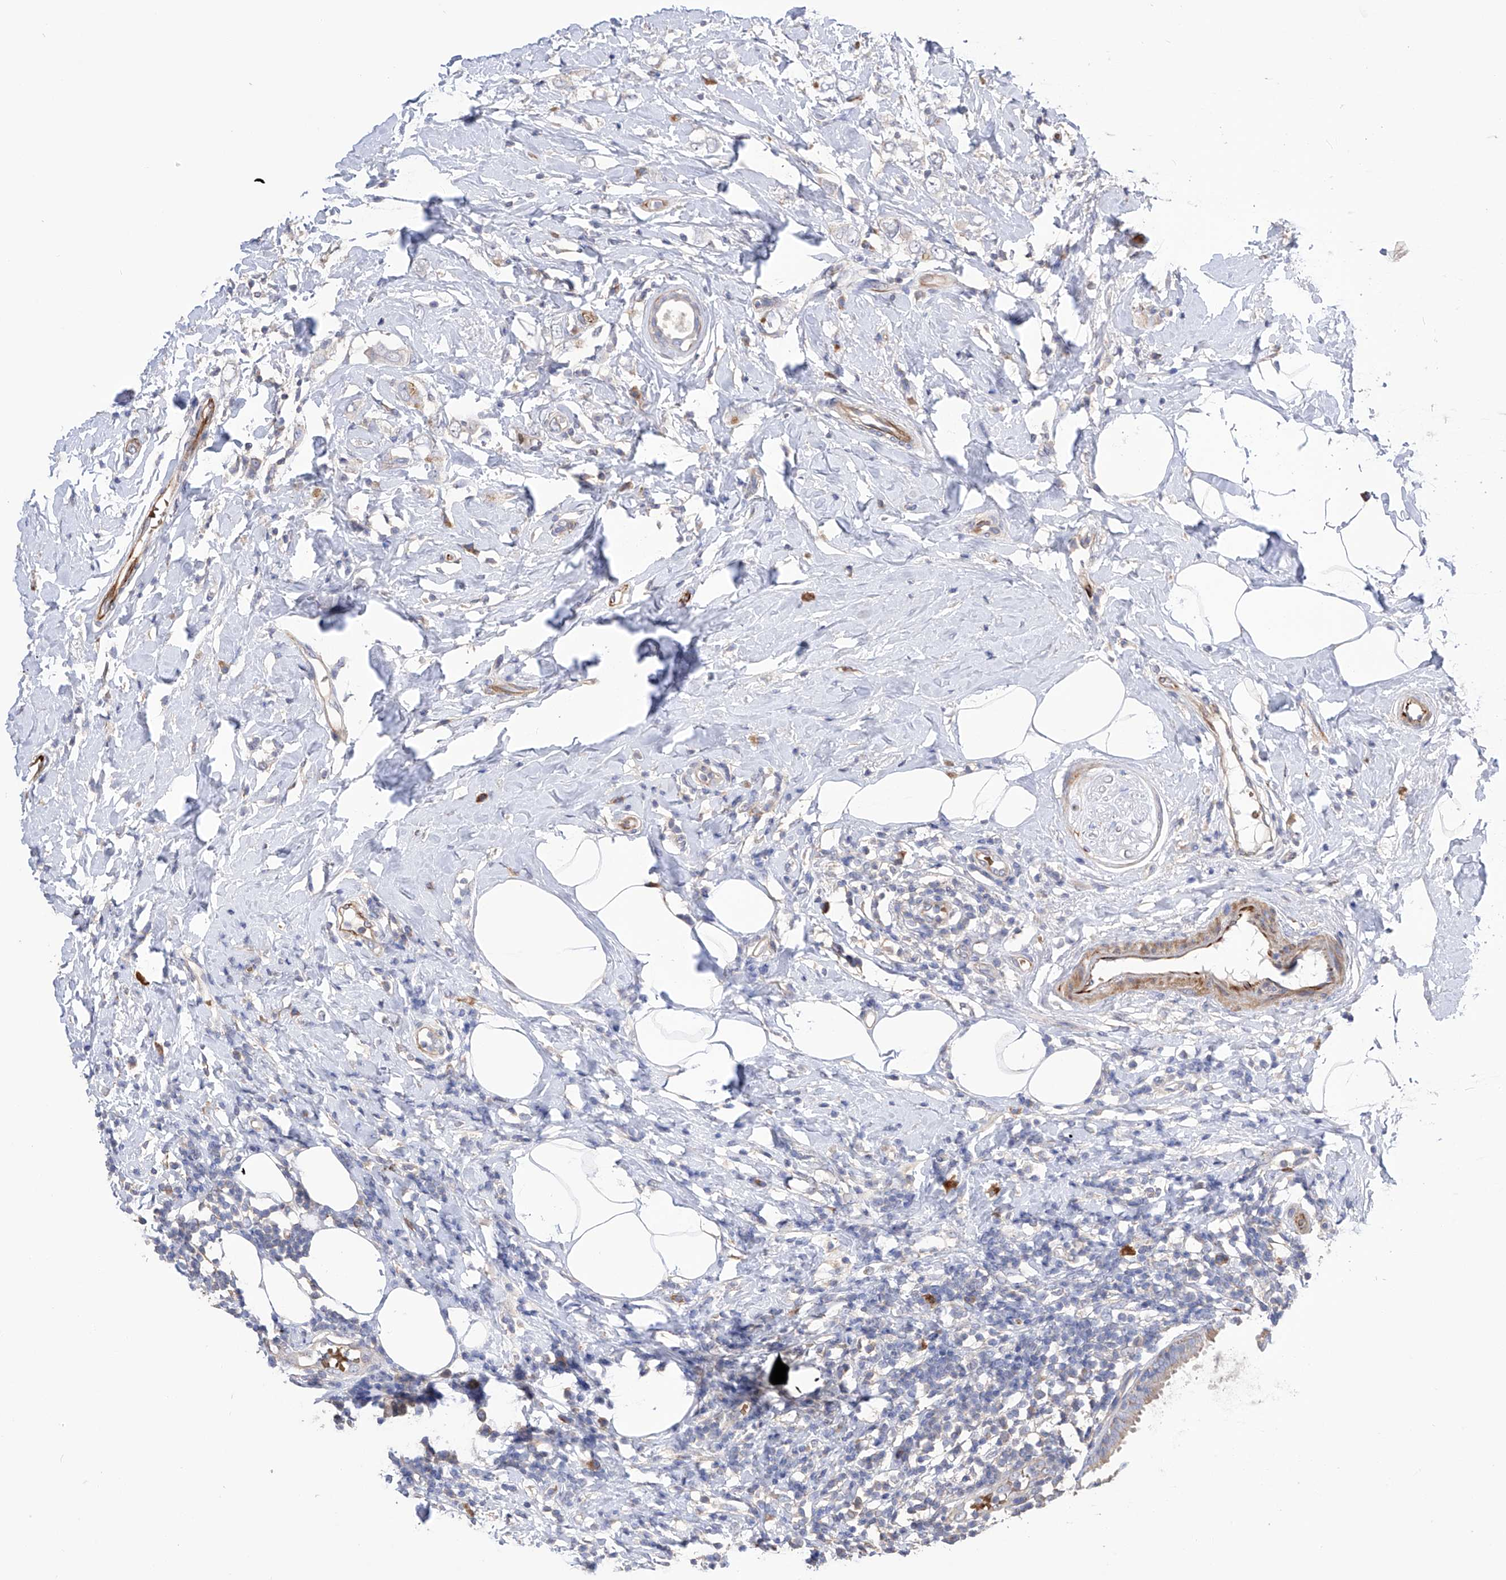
{"staining": {"intensity": "negative", "quantity": "none", "location": "none"}, "tissue": "breast cancer", "cell_type": "Tumor cells", "image_type": "cancer", "snomed": [{"axis": "morphology", "description": "Lobular carcinoma"}, {"axis": "topography", "description": "Breast"}], "caption": "The micrograph reveals no staining of tumor cells in breast lobular carcinoma.", "gene": "NFATC4", "patient": {"sex": "female", "age": 47}}